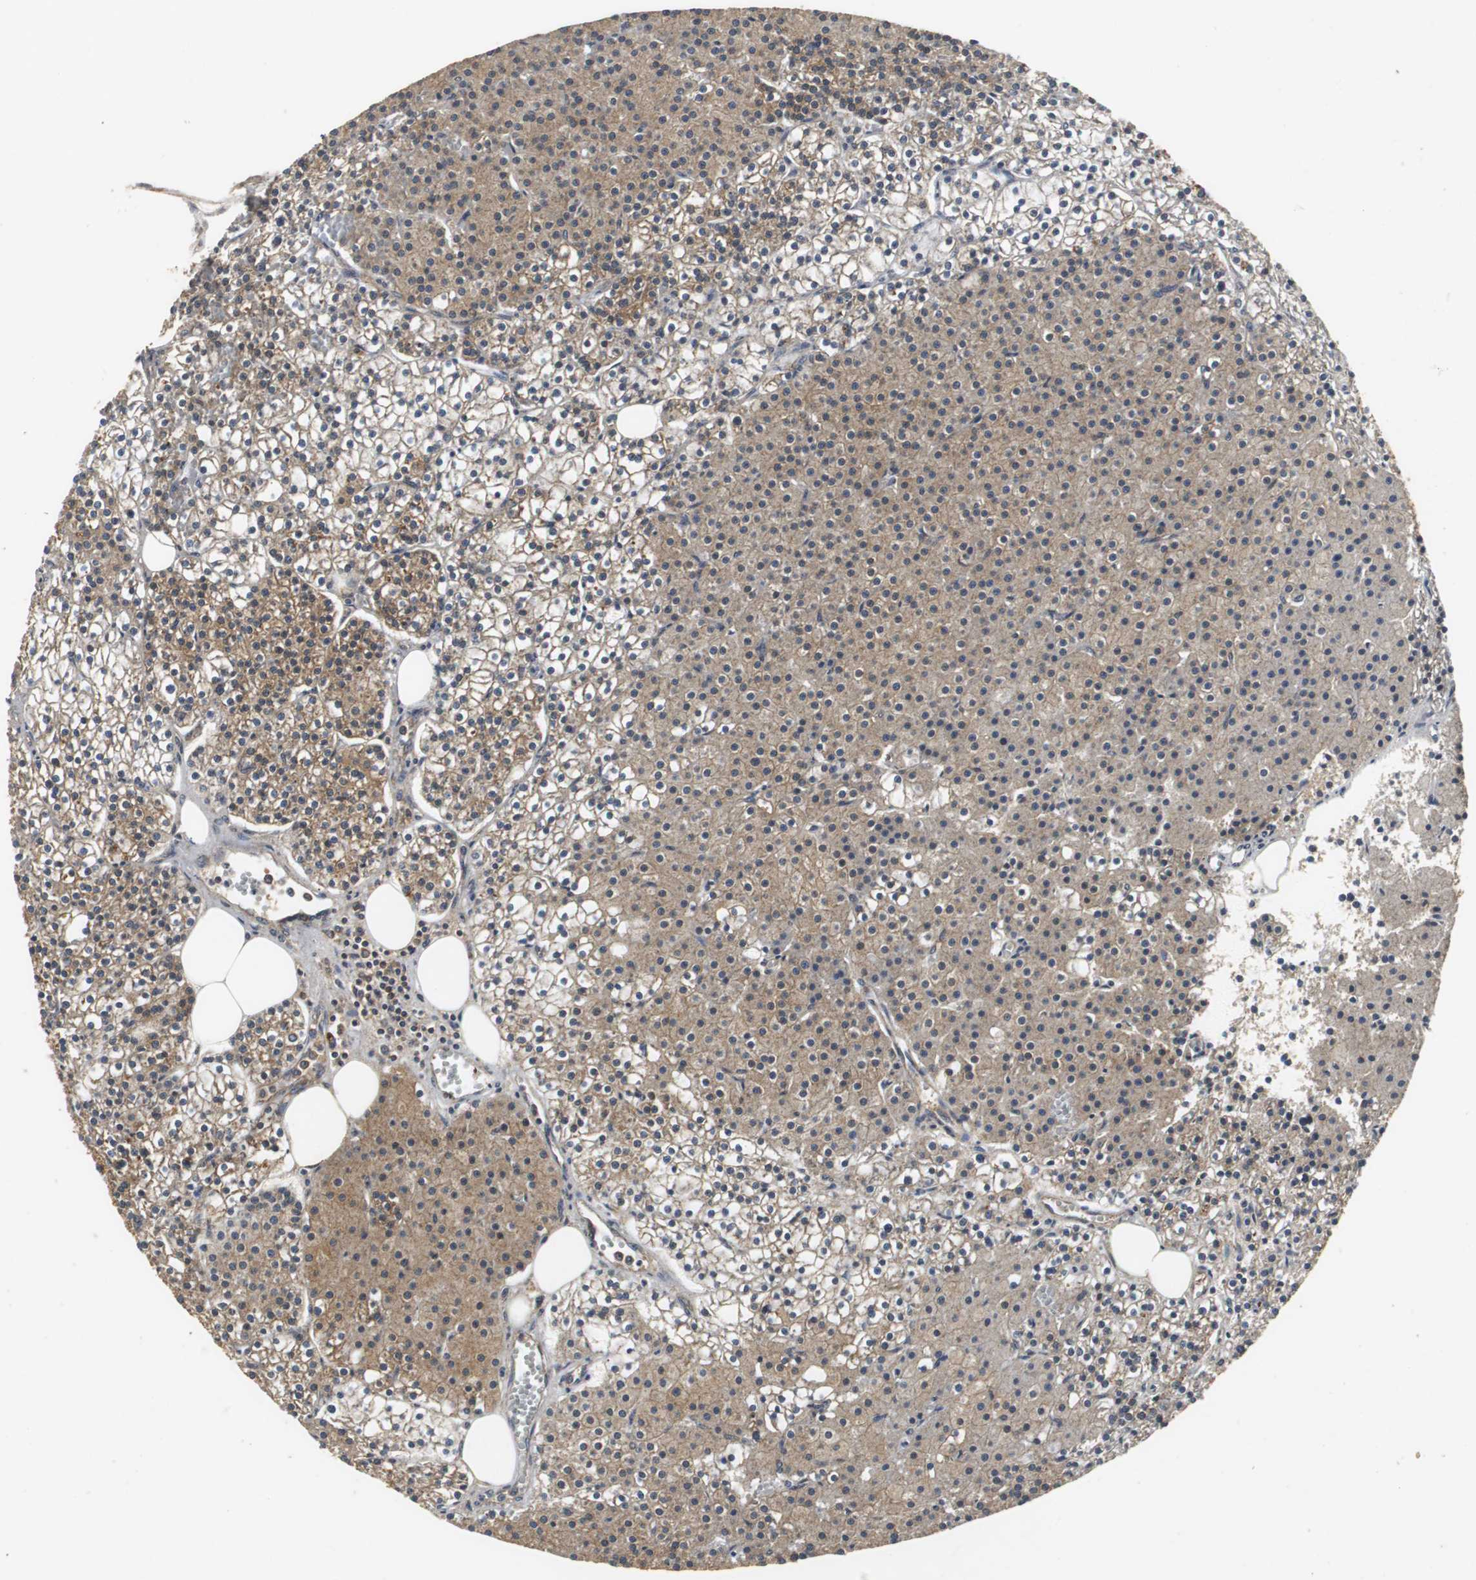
{"staining": {"intensity": "moderate", "quantity": "25%-75%", "location": "cytoplasmic/membranous"}, "tissue": "parathyroid gland", "cell_type": "Glandular cells", "image_type": "normal", "snomed": [{"axis": "morphology", "description": "Normal tissue, NOS"}, {"axis": "topography", "description": "Parathyroid gland"}], "caption": "Normal parathyroid gland exhibits moderate cytoplasmic/membranous positivity in approximately 25%-75% of glandular cells (Stains: DAB (3,3'-diaminobenzidine) in brown, nuclei in blue, Microscopy: brightfield microscopy at high magnification)..", "gene": "VBP1", "patient": {"sex": "female", "age": 63}}